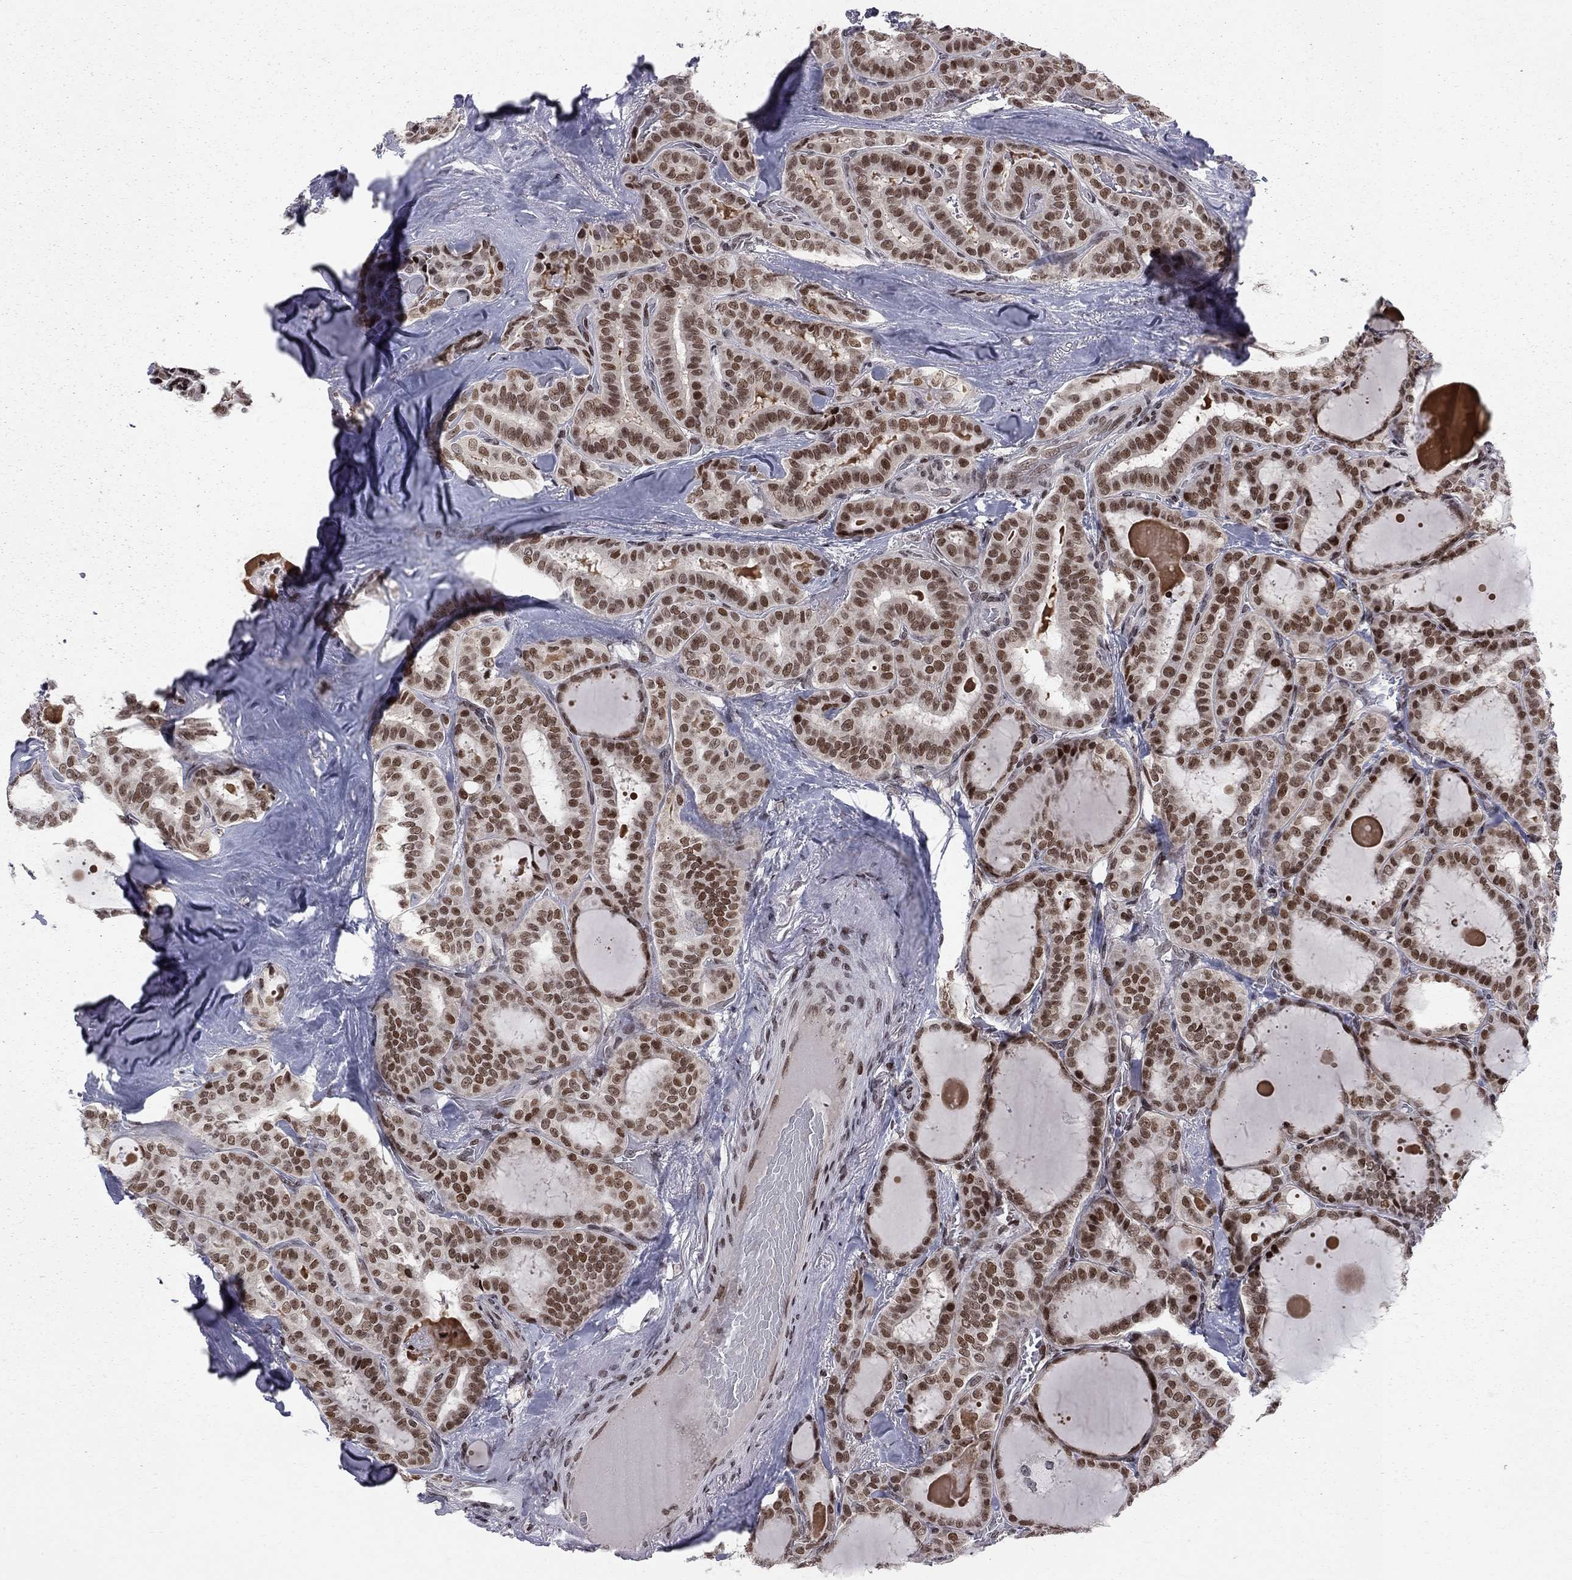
{"staining": {"intensity": "strong", "quantity": ">75%", "location": "nuclear"}, "tissue": "thyroid cancer", "cell_type": "Tumor cells", "image_type": "cancer", "snomed": [{"axis": "morphology", "description": "Papillary adenocarcinoma, NOS"}, {"axis": "topography", "description": "Thyroid gland"}], "caption": "Strong nuclear staining for a protein is present in about >75% of tumor cells of papillary adenocarcinoma (thyroid) using immunohistochemistry.", "gene": "RNASEH2C", "patient": {"sex": "female", "age": 39}}